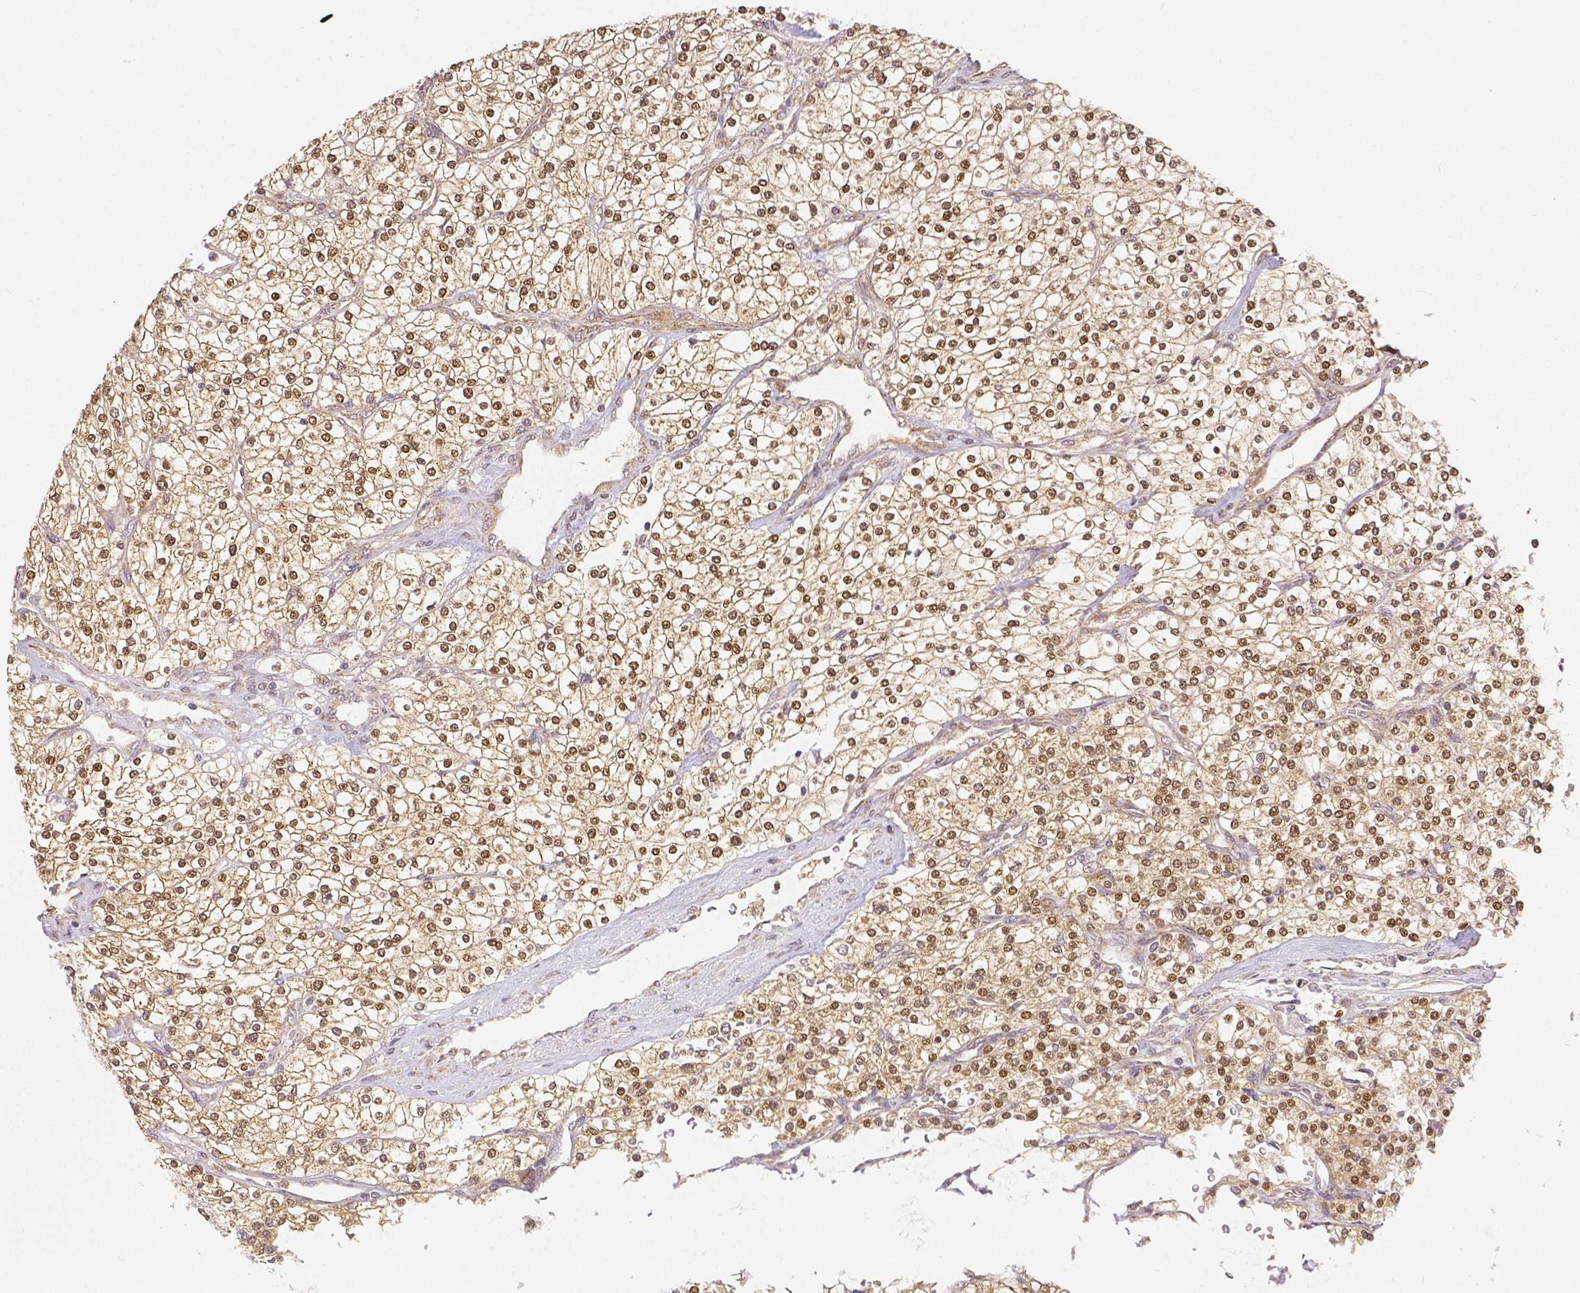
{"staining": {"intensity": "moderate", "quantity": ">75%", "location": "nuclear"}, "tissue": "renal cancer", "cell_type": "Tumor cells", "image_type": "cancer", "snomed": [{"axis": "morphology", "description": "Adenocarcinoma, NOS"}, {"axis": "topography", "description": "Kidney"}], "caption": "Tumor cells reveal moderate nuclear positivity in approximately >75% of cells in renal cancer.", "gene": "RHOT1", "patient": {"sex": "male", "age": 80}}